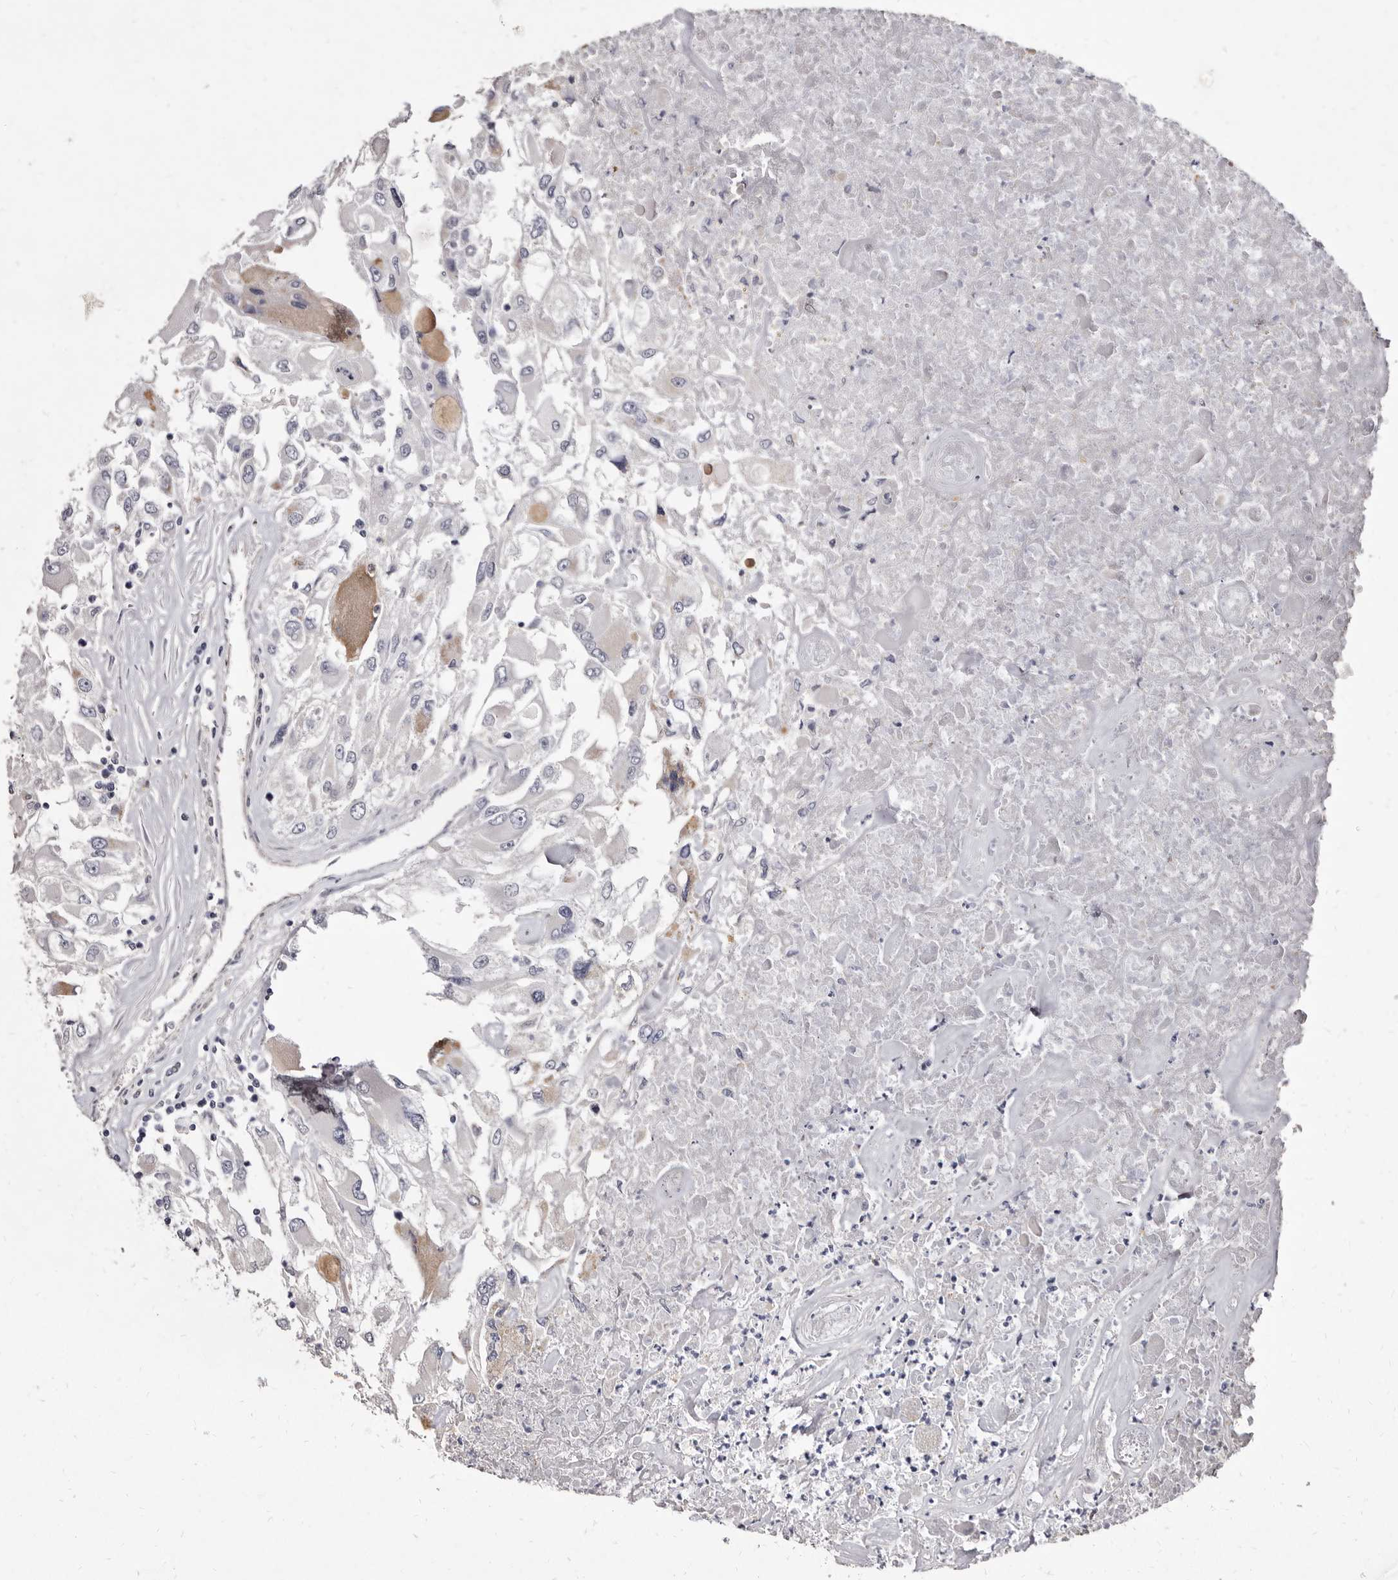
{"staining": {"intensity": "negative", "quantity": "none", "location": "none"}, "tissue": "renal cancer", "cell_type": "Tumor cells", "image_type": "cancer", "snomed": [{"axis": "morphology", "description": "Adenocarcinoma, NOS"}, {"axis": "topography", "description": "Kidney"}], "caption": "IHC histopathology image of human renal cancer (adenocarcinoma) stained for a protein (brown), which reveals no staining in tumor cells.", "gene": "CYP2E1", "patient": {"sex": "female", "age": 52}}